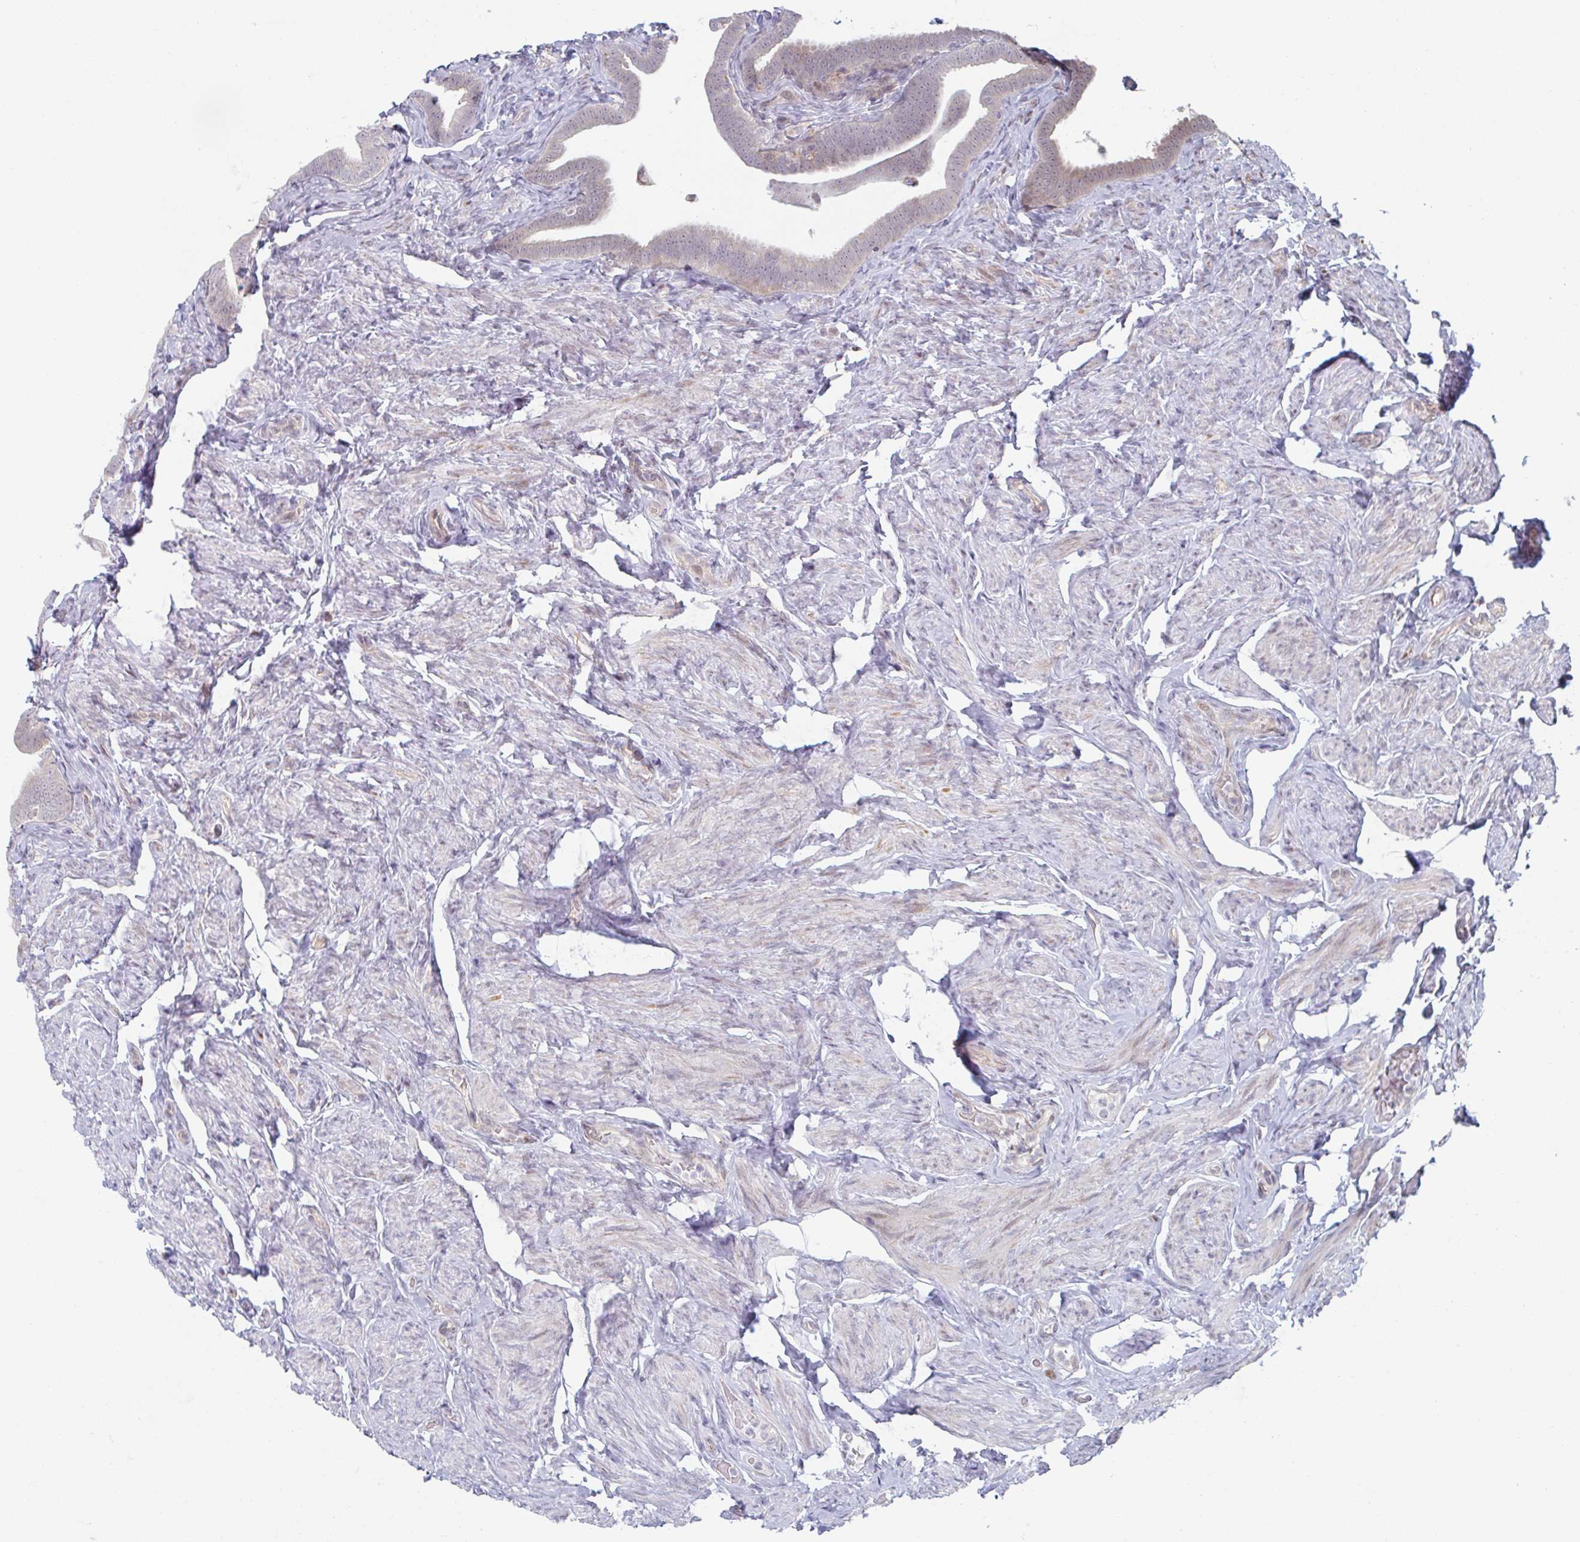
{"staining": {"intensity": "weak", "quantity": "25%-75%", "location": "cytoplasmic/membranous"}, "tissue": "fallopian tube", "cell_type": "Glandular cells", "image_type": "normal", "snomed": [{"axis": "morphology", "description": "Normal tissue, NOS"}, {"axis": "topography", "description": "Fallopian tube"}], "caption": "Immunohistochemistry (IHC) (DAB (3,3'-diaminobenzidine)) staining of normal human fallopian tube reveals weak cytoplasmic/membranous protein positivity in approximately 25%-75% of glandular cells.", "gene": "TRAPPC10", "patient": {"sex": "female", "age": 69}}